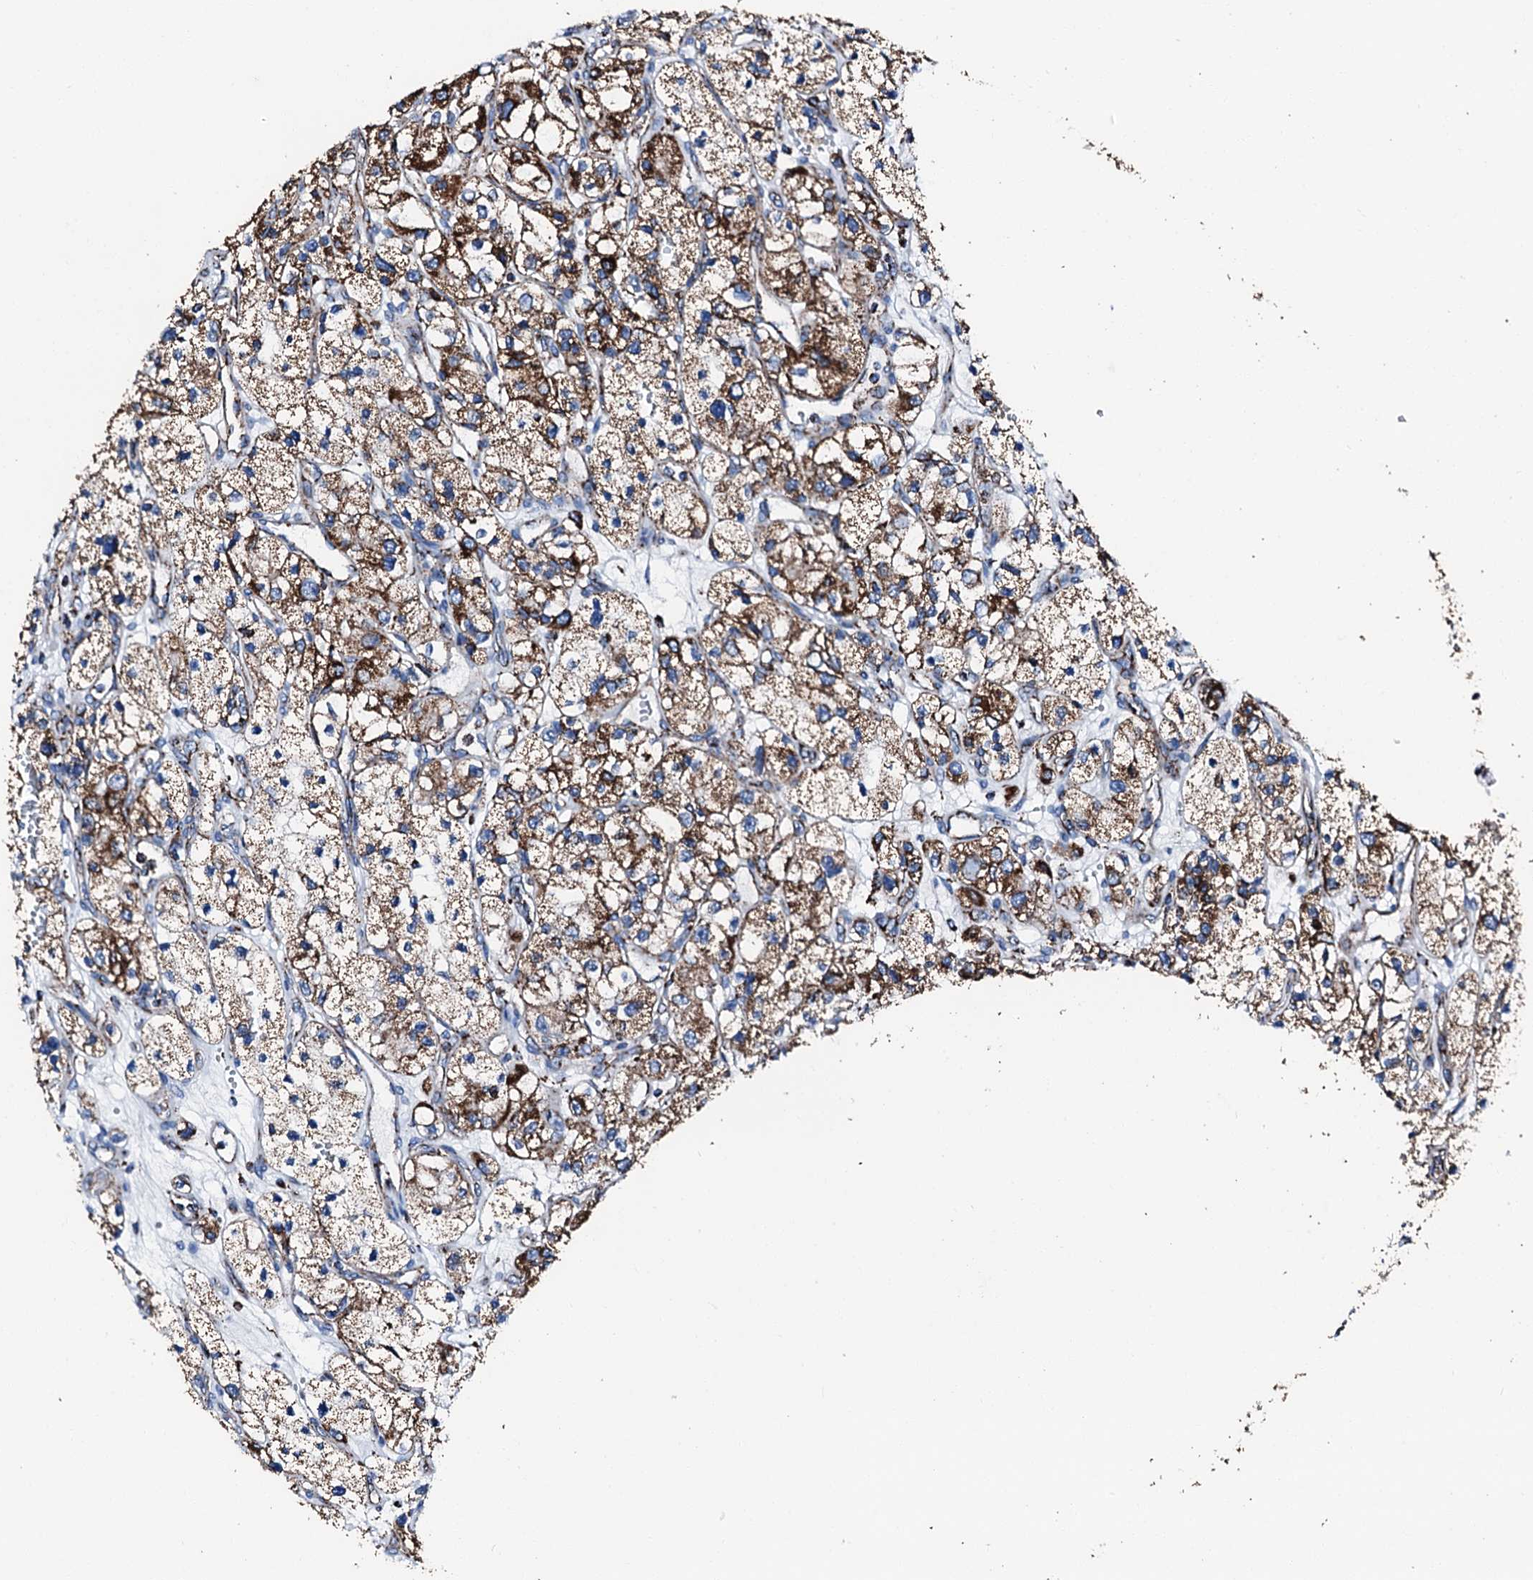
{"staining": {"intensity": "strong", "quantity": ">75%", "location": "cytoplasmic/membranous"}, "tissue": "renal cancer", "cell_type": "Tumor cells", "image_type": "cancer", "snomed": [{"axis": "morphology", "description": "Adenocarcinoma, NOS"}, {"axis": "topography", "description": "Kidney"}], "caption": "A high-resolution histopathology image shows immunohistochemistry (IHC) staining of adenocarcinoma (renal), which displays strong cytoplasmic/membranous expression in approximately >75% of tumor cells.", "gene": "HADH", "patient": {"sex": "female", "age": 57}}